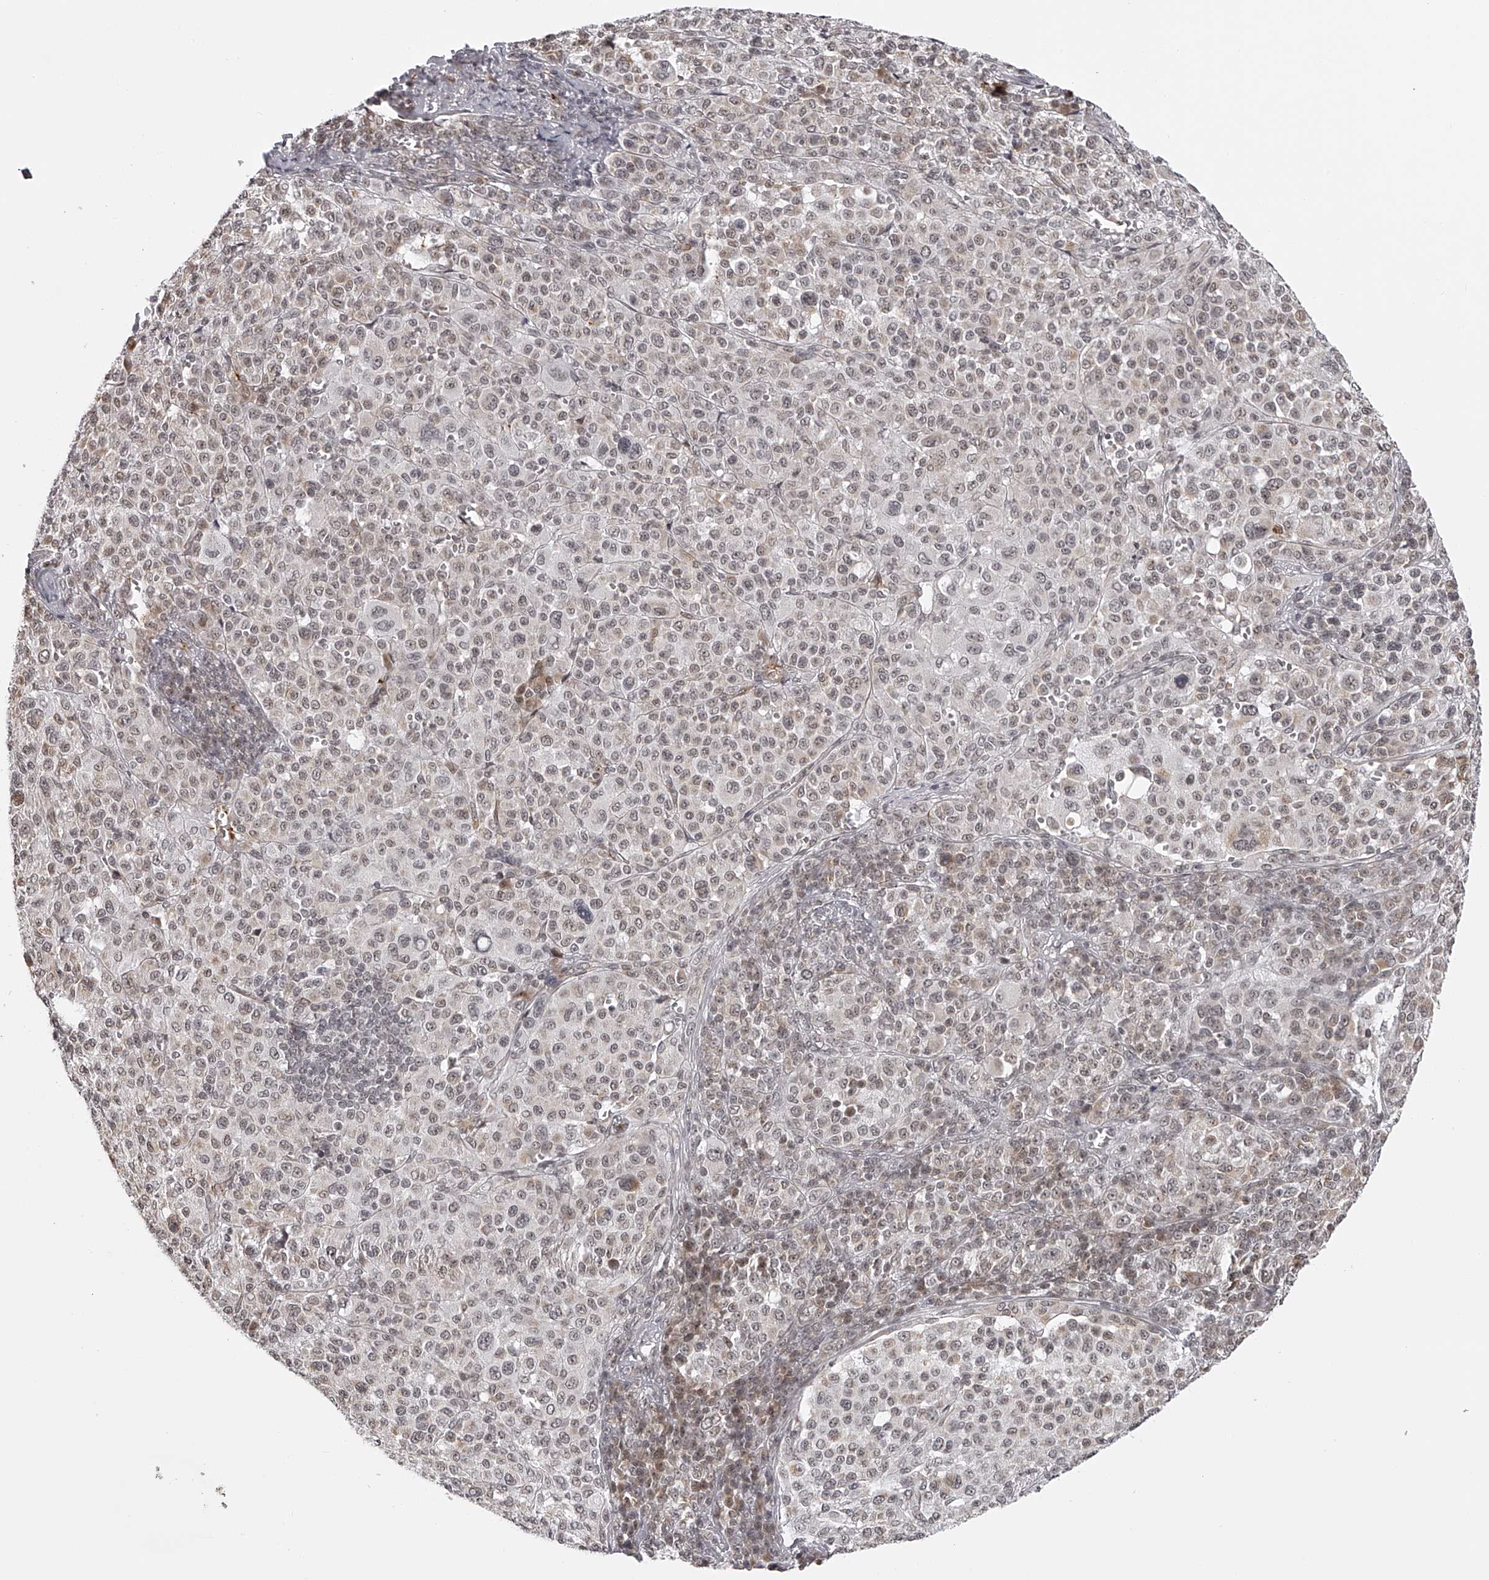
{"staining": {"intensity": "weak", "quantity": ">75%", "location": "nuclear"}, "tissue": "melanoma", "cell_type": "Tumor cells", "image_type": "cancer", "snomed": [{"axis": "morphology", "description": "Malignant melanoma, Metastatic site"}, {"axis": "topography", "description": "Skin"}], "caption": "Protein expression analysis of human malignant melanoma (metastatic site) reveals weak nuclear positivity in approximately >75% of tumor cells.", "gene": "ODF2L", "patient": {"sex": "female", "age": 74}}